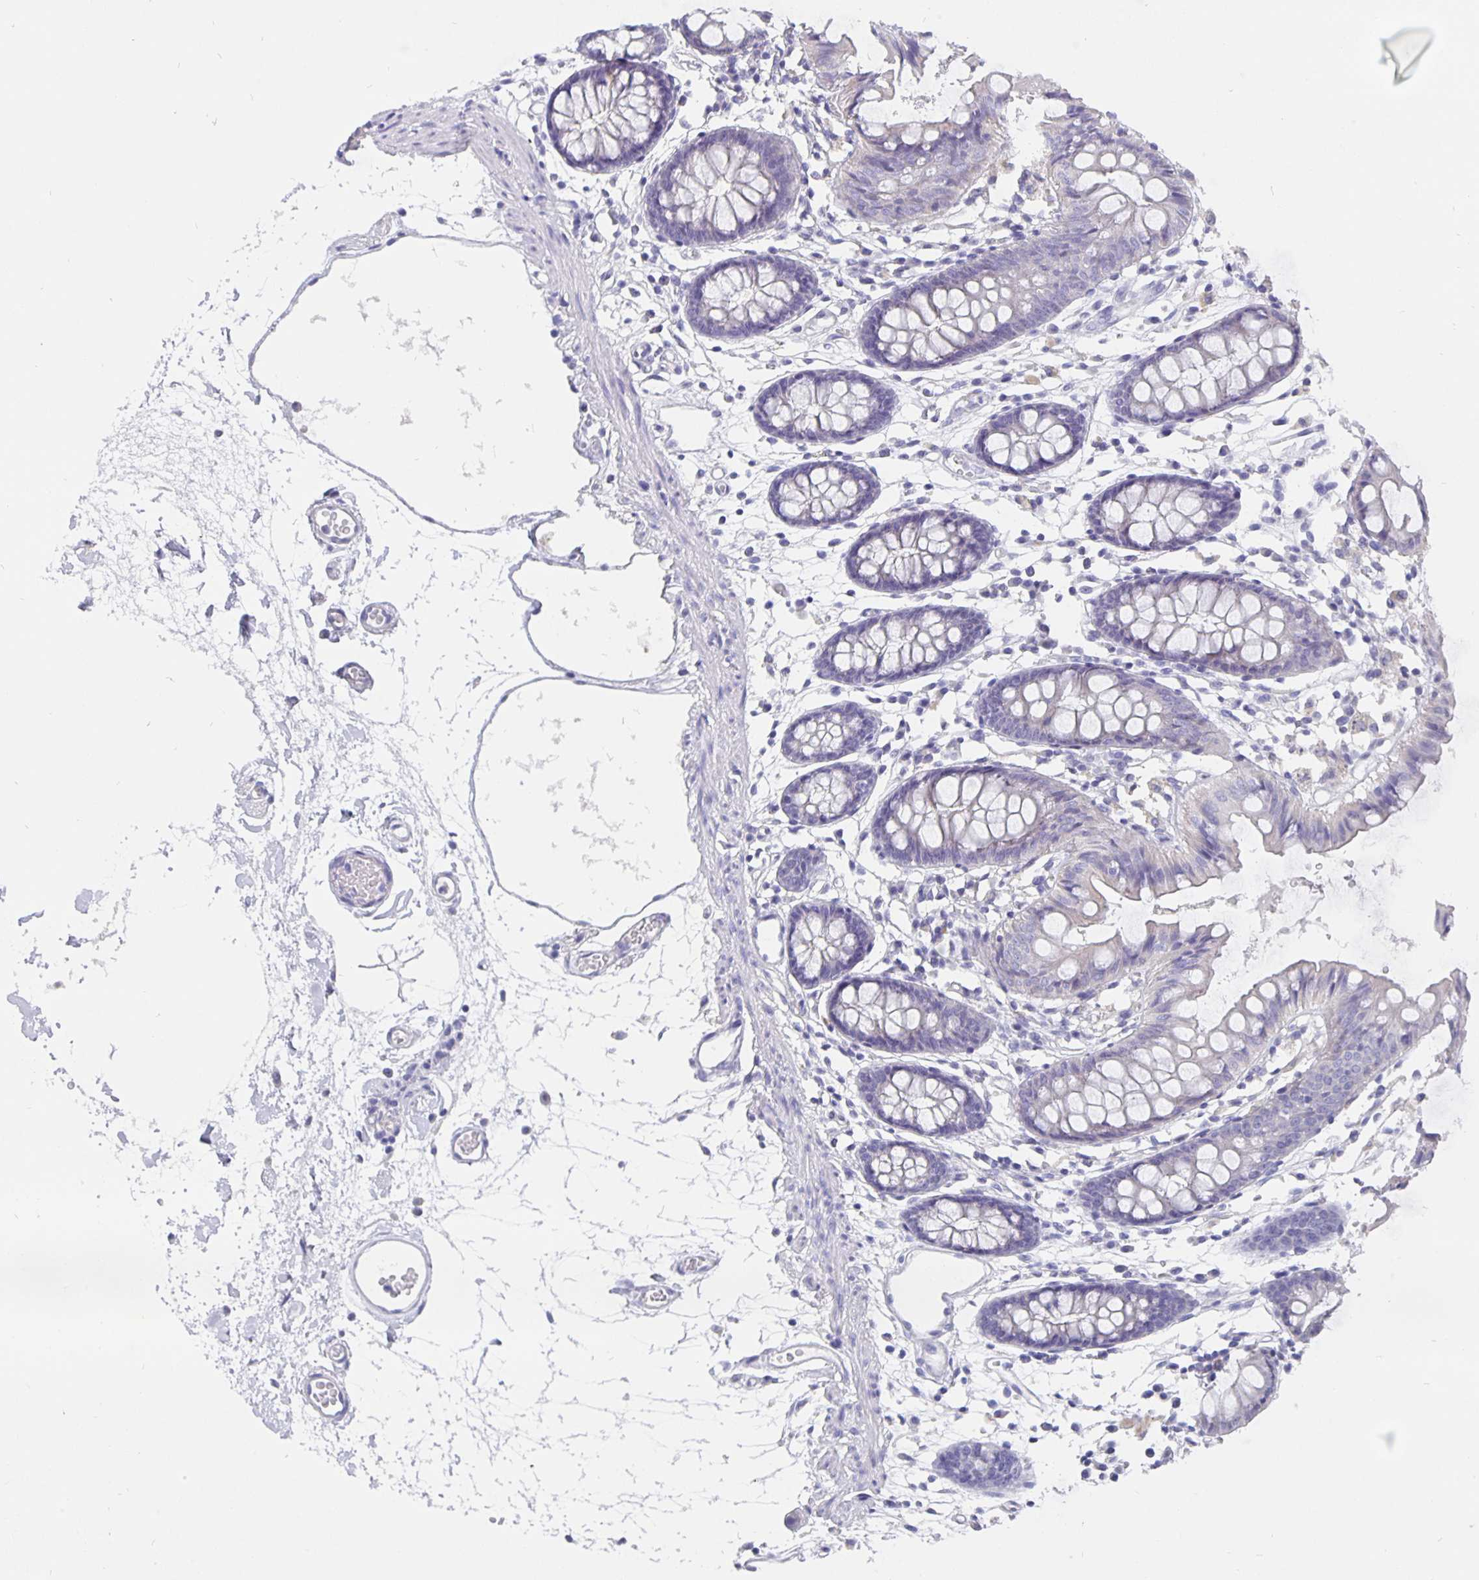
{"staining": {"intensity": "negative", "quantity": "none", "location": "none"}, "tissue": "colon", "cell_type": "Endothelial cells", "image_type": "normal", "snomed": [{"axis": "morphology", "description": "Normal tissue, NOS"}, {"axis": "topography", "description": "Colon"}], "caption": "Protein analysis of unremarkable colon reveals no significant staining in endothelial cells. The staining was performed using DAB to visualize the protein expression in brown, while the nuclei were stained in blue with hematoxylin (Magnification: 20x).", "gene": "CFAP74", "patient": {"sex": "female", "age": 84}}